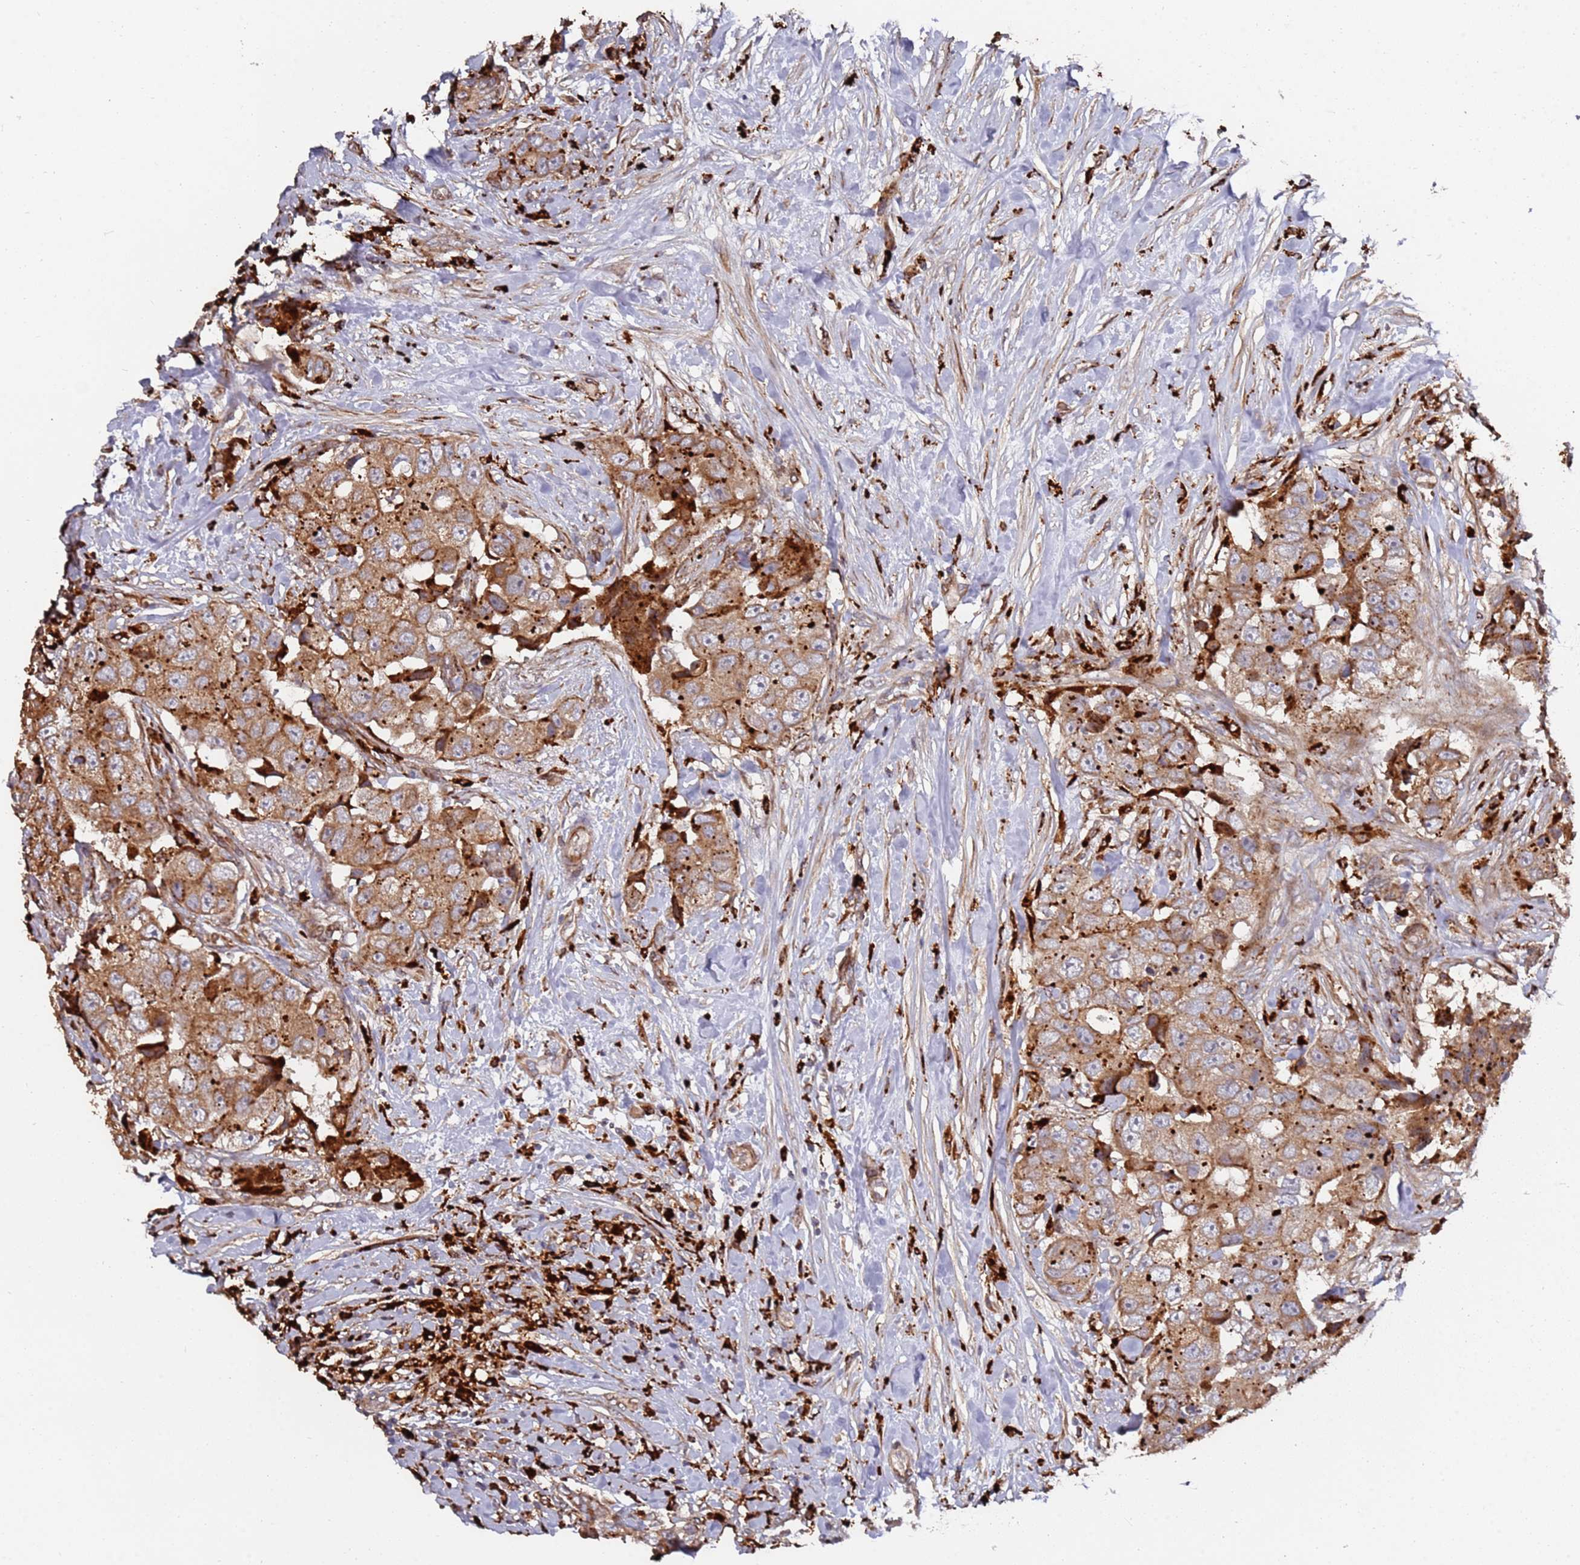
{"staining": {"intensity": "moderate", "quantity": ">75%", "location": "cytoplasmic/membranous"}, "tissue": "breast cancer", "cell_type": "Tumor cells", "image_type": "cancer", "snomed": [{"axis": "morphology", "description": "Normal tissue, NOS"}, {"axis": "morphology", "description": "Duct carcinoma"}, {"axis": "topography", "description": "Breast"}], "caption": "A high-resolution histopathology image shows immunohistochemistry (IHC) staining of infiltrating ductal carcinoma (breast), which demonstrates moderate cytoplasmic/membranous expression in approximately >75% of tumor cells. The protein of interest is shown in brown color, while the nuclei are stained blue.", "gene": "LACC1", "patient": {"sex": "female", "age": 62}}